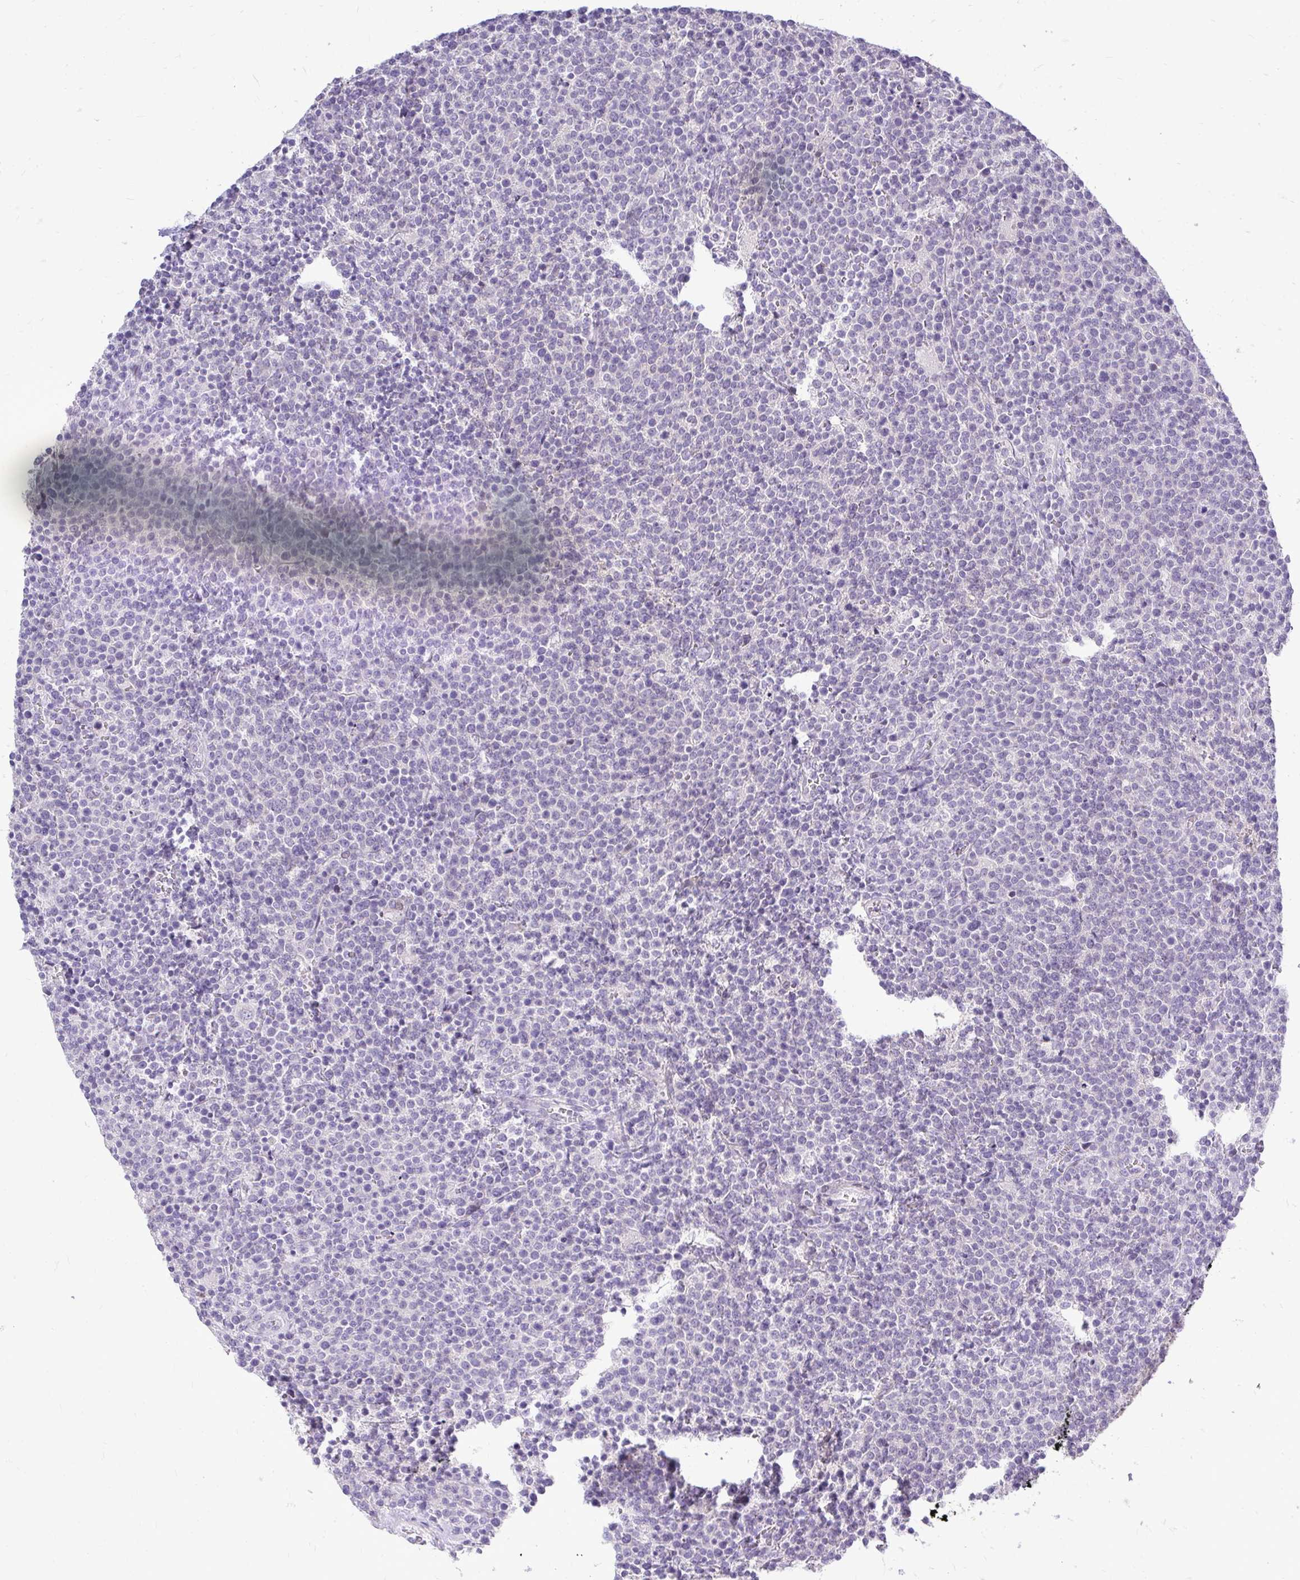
{"staining": {"intensity": "negative", "quantity": "none", "location": "none"}, "tissue": "lymphoma", "cell_type": "Tumor cells", "image_type": "cancer", "snomed": [{"axis": "morphology", "description": "Malignant lymphoma, non-Hodgkin's type, High grade"}, {"axis": "topography", "description": "Lymph node"}], "caption": "The image displays no staining of tumor cells in lymphoma. The staining was performed using DAB to visualize the protein expression in brown, while the nuclei were stained in blue with hematoxylin (Magnification: 20x).", "gene": "OR8D1", "patient": {"sex": "male", "age": 61}}